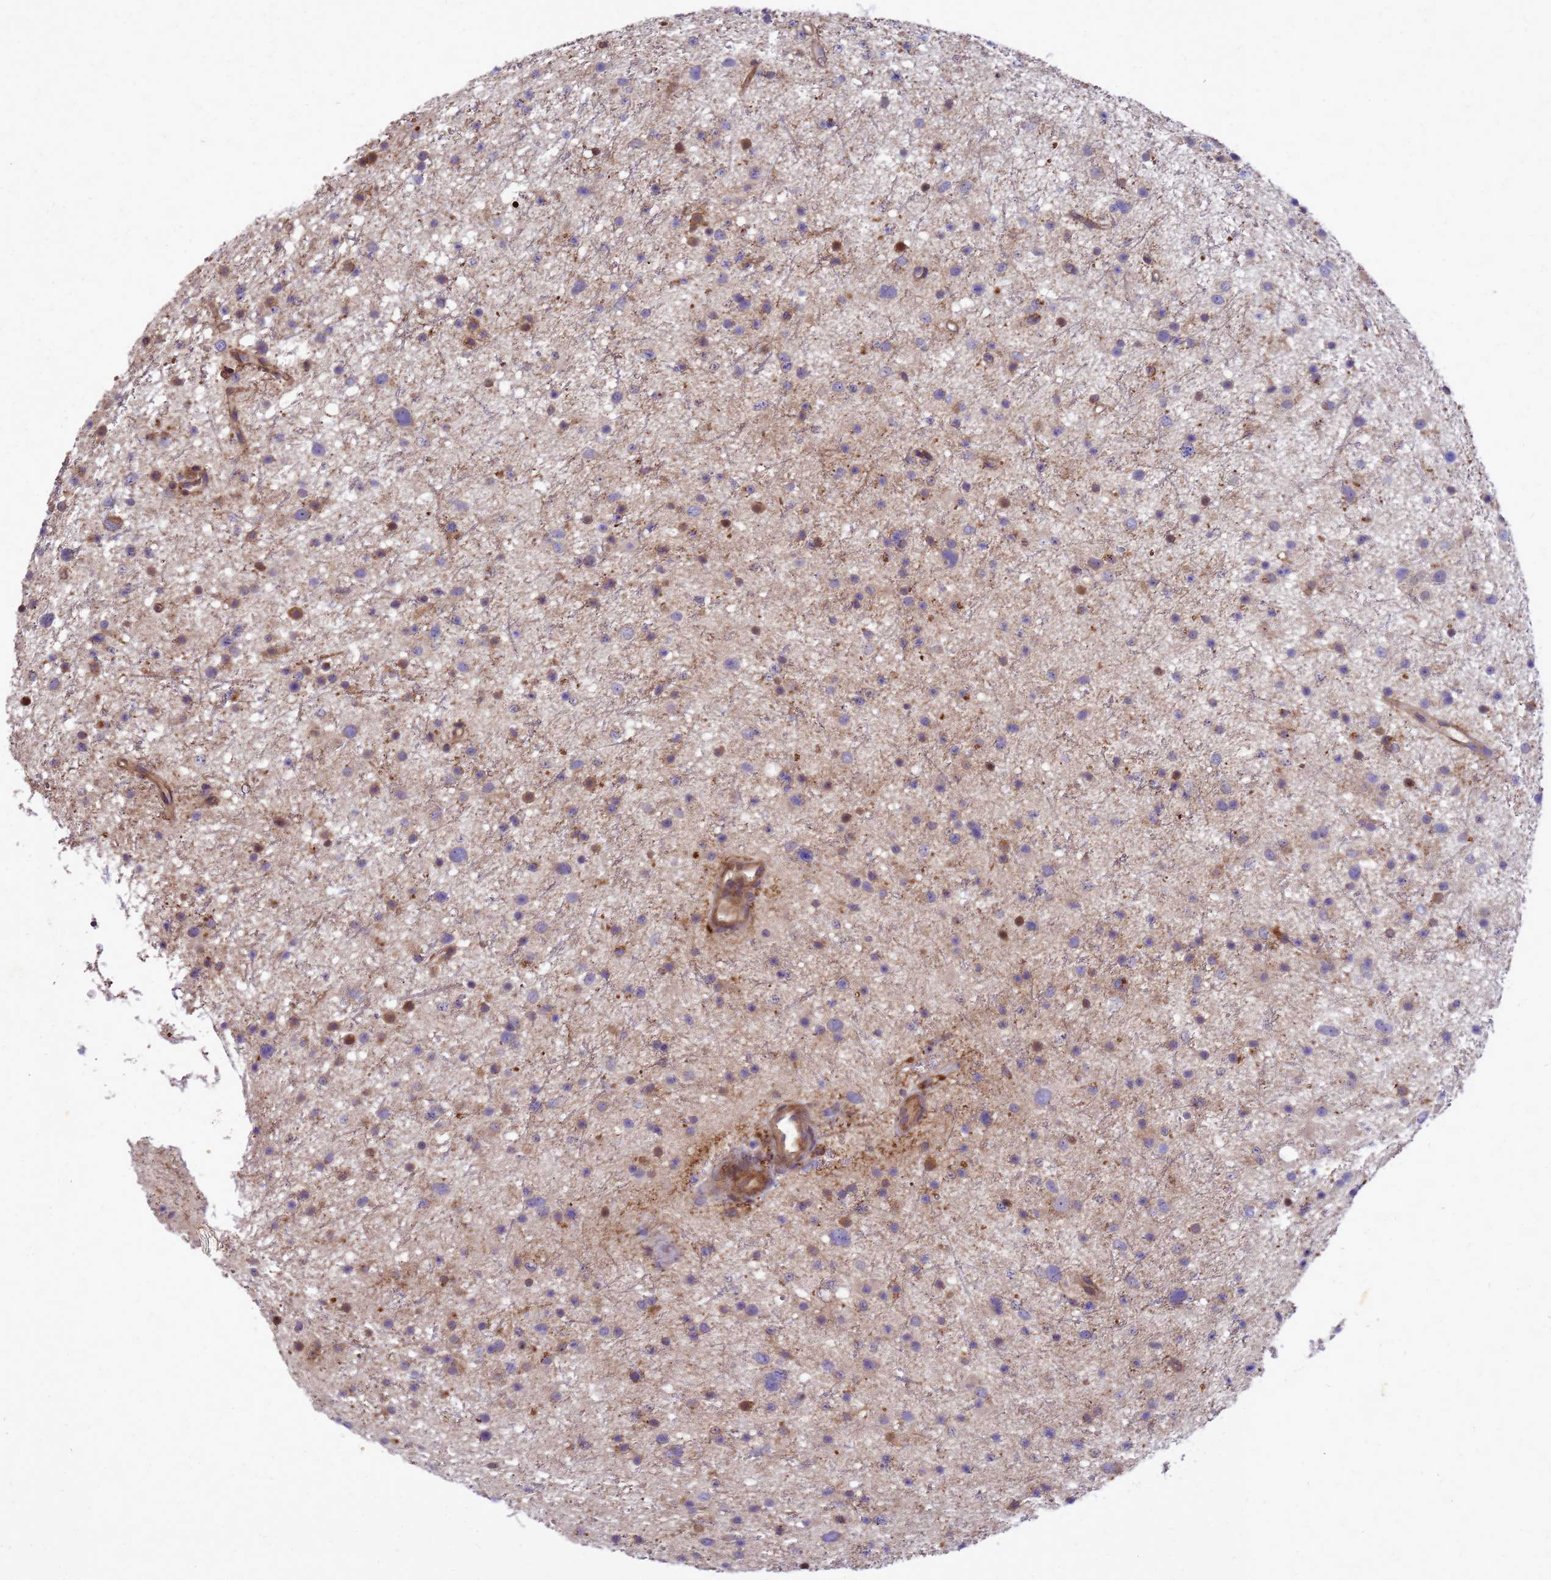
{"staining": {"intensity": "moderate", "quantity": "<25%", "location": "cytoplasmic/membranous"}, "tissue": "glioma", "cell_type": "Tumor cells", "image_type": "cancer", "snomed": [{"axis": "morphology", "description": "Glioma, malignant, Low grade"}, {"axis": "topography", "description": "Cerebral cortex"}], "caption": "Protein staining displays moderate cytoplasmic/membranous staining in about <25% of tumor cells in glioma.", "gene": "RNF215", "patient": {"sex": "female", "age": 39}}